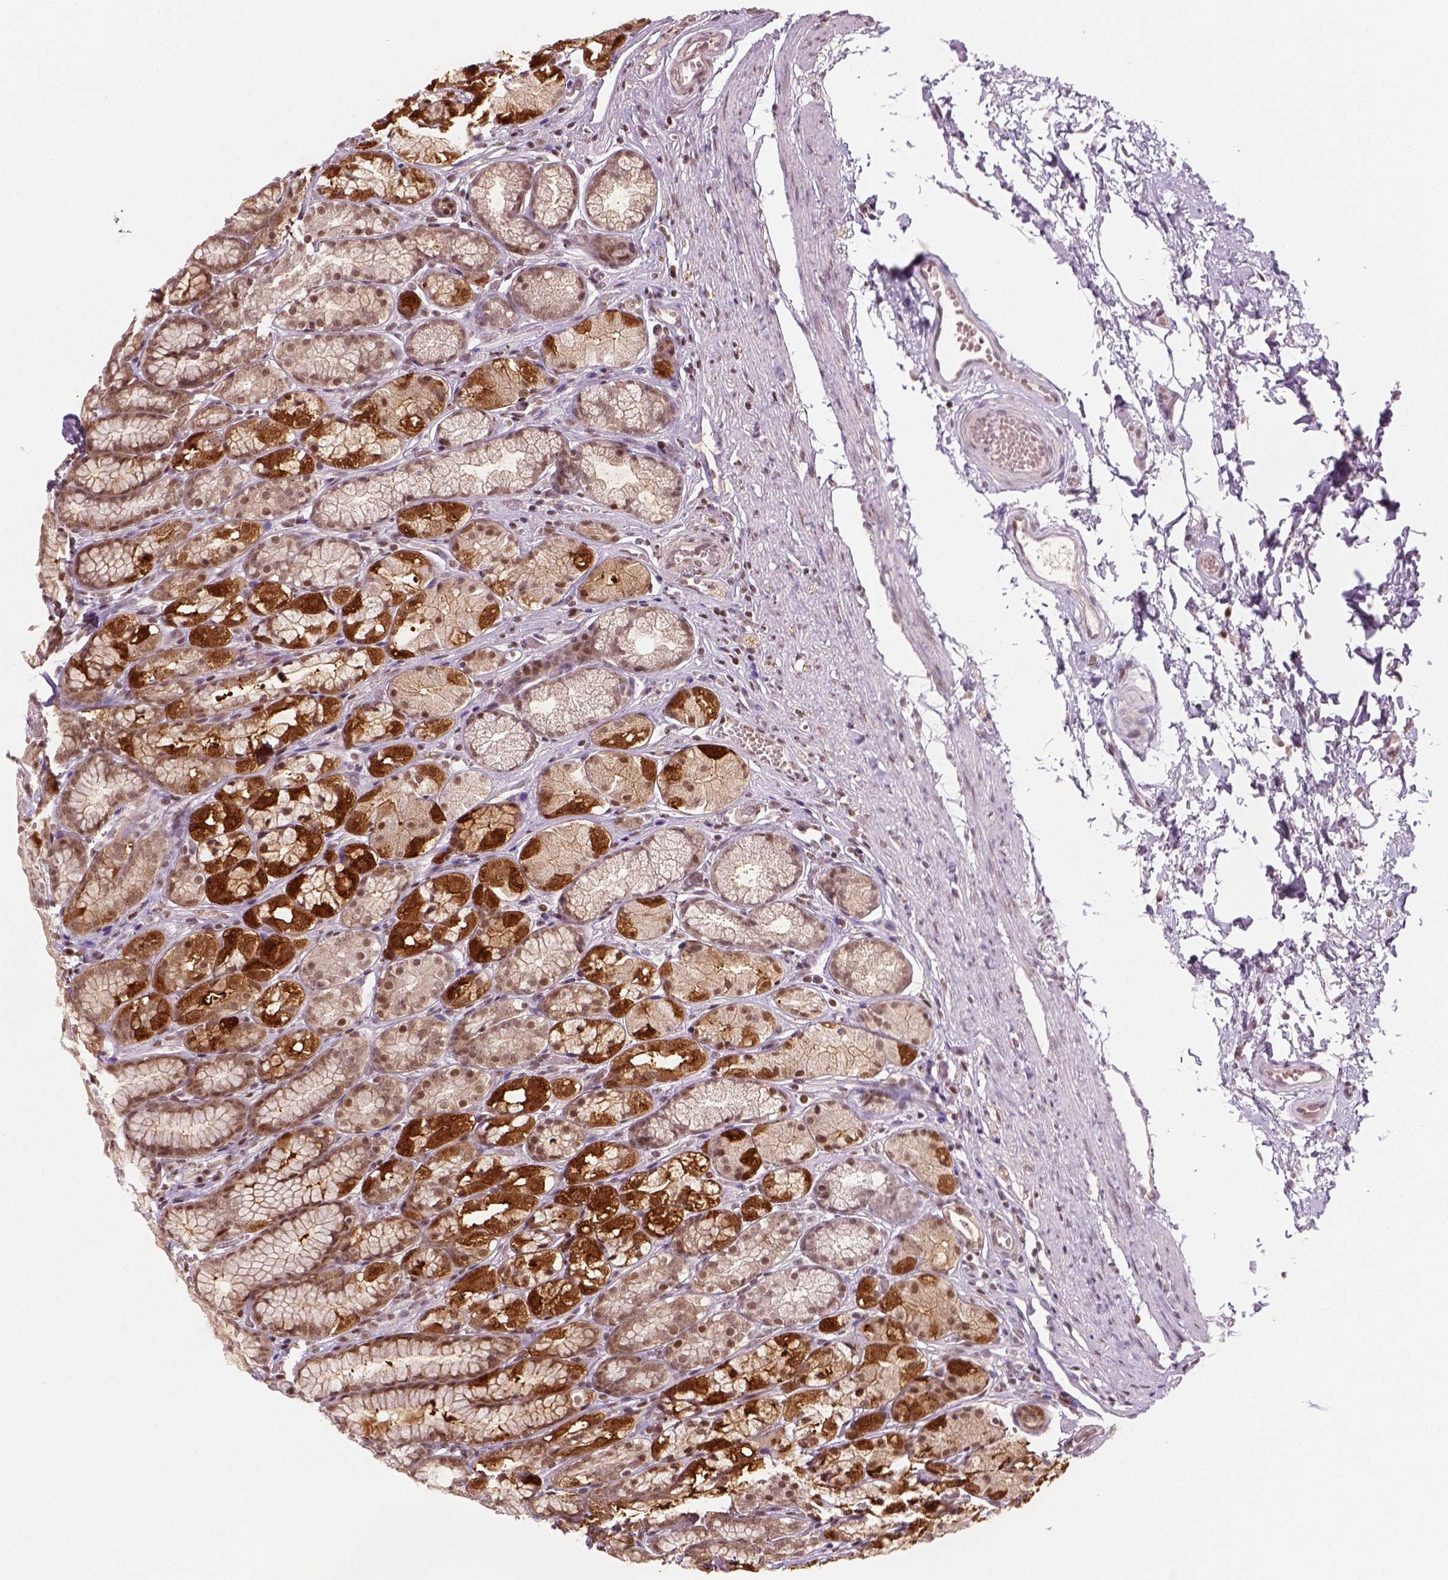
{"staining": {"intensity": "strong", "quantity": ">75%", "location": "cytoplasmic/membranous,nuclear"}, "tissue": "stomach", "cell_type": "Glandular cells", "image_type": "normal", "snomed": [{"axis": "morphology", "description": "Normal tissue, NOS"}, {"axis": "topography", "description": "Stomach"}], "caption": "Immunohistochemistry (IHC) micrograph of benign stomach: stomach stained using immunohistochemistry displays high levels of strong protein expression localized specifically in the cytoplasmic/membranous,nuclear of glandular cells, appearing as a cytoplasmic/membranous,nuclear brown color.", "gene": "GOT1", "patient": {"sex": "male", "age": 70}}